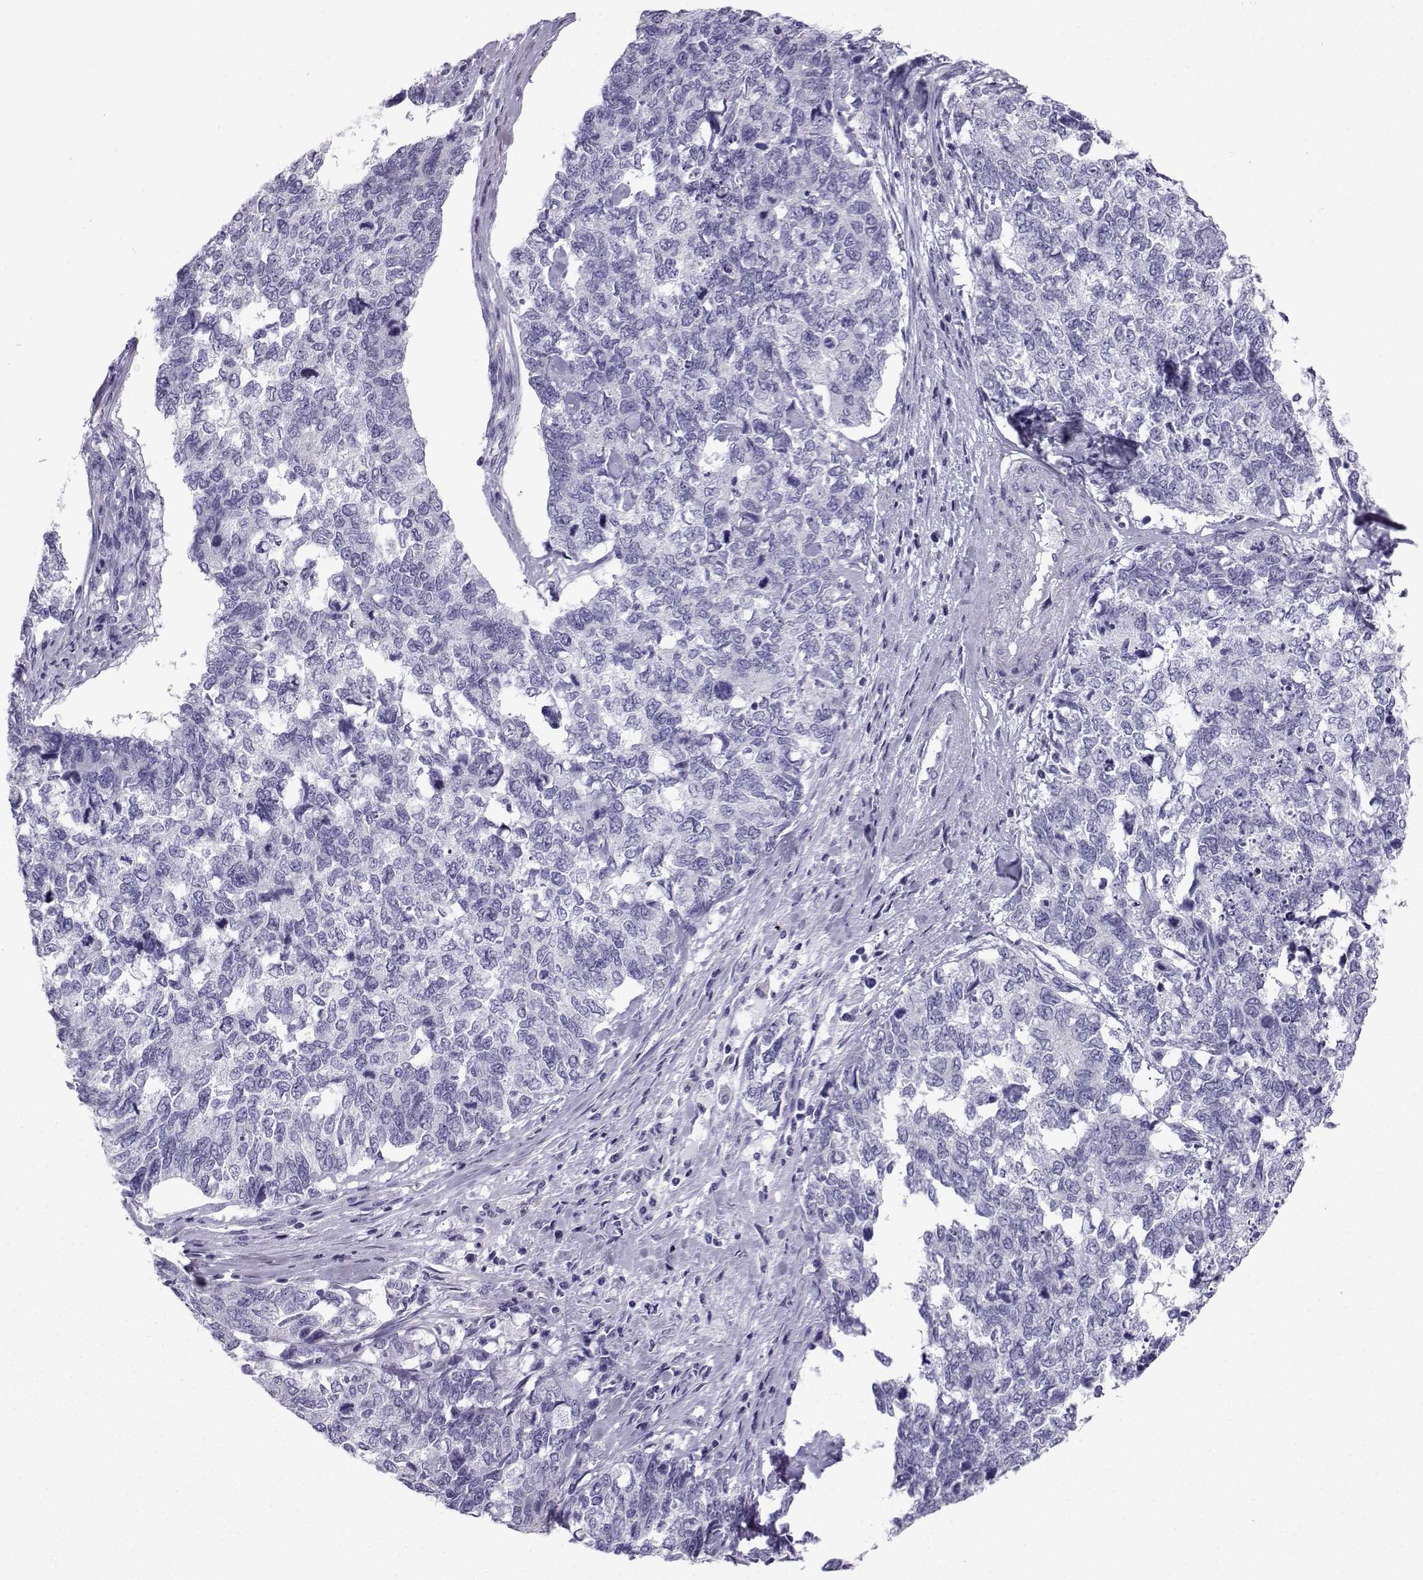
{"staining": {"intensity": "negative", "quantity": "none", "location": "none"}, "tissue": "cervical cancer", "cell_type": "Tumor cells", "image_type": "cancer", "snomed": [{"axis": "morphology", "description": "Squamous cell carcinoma, NOS"}, {"axis": "topography", "description": "Cervix"}], "caption": "High power microscopy photomicrograph of an IHC histopathology image of cervical squamous cell carcinoma, revealing no significant positivity in tumor cells.", "gene": "NEFL", "patient": {"sex": "female", "age": 63}}